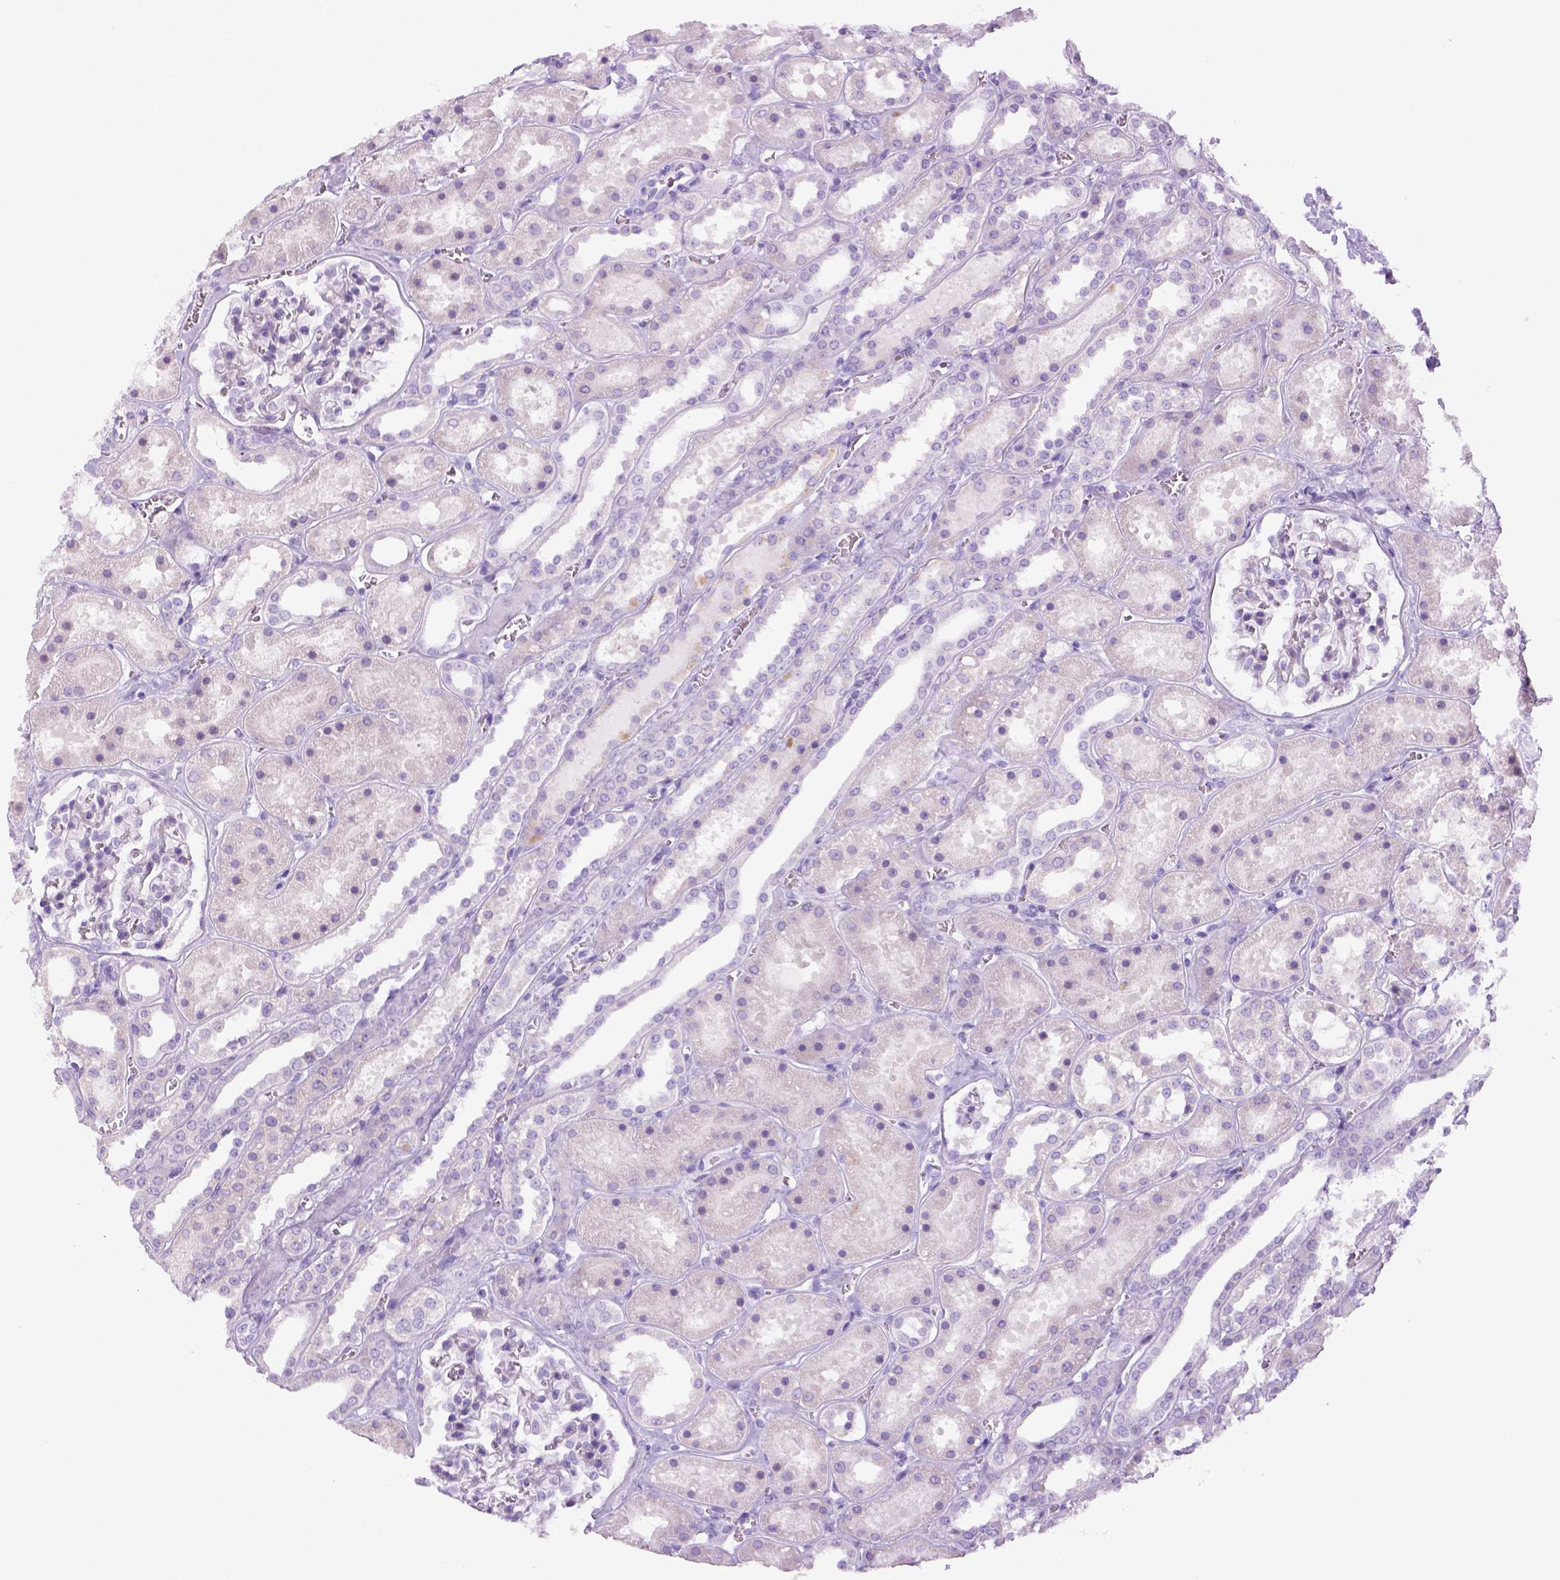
{"staining": {"intensity": "negative", "quantity": "none", "location": "none"}, "tissue": "kidney", "cell_type": "Cells in glomeruli", "image_type": "normal", "snomed": [{"axis": "morphology", "description": "Normal tissue, NOS"}, {"axis": "topography", "description": "Kidney"}], "caption": "Image shows no significant protein staining in cells in glomeruli of normal kidney. (DAB (3,3'-diaminobenzidine) immunohistochemistry, high magnification).", "gene": "DNAH11", "patient": {"sex": "female", "age": 41}}